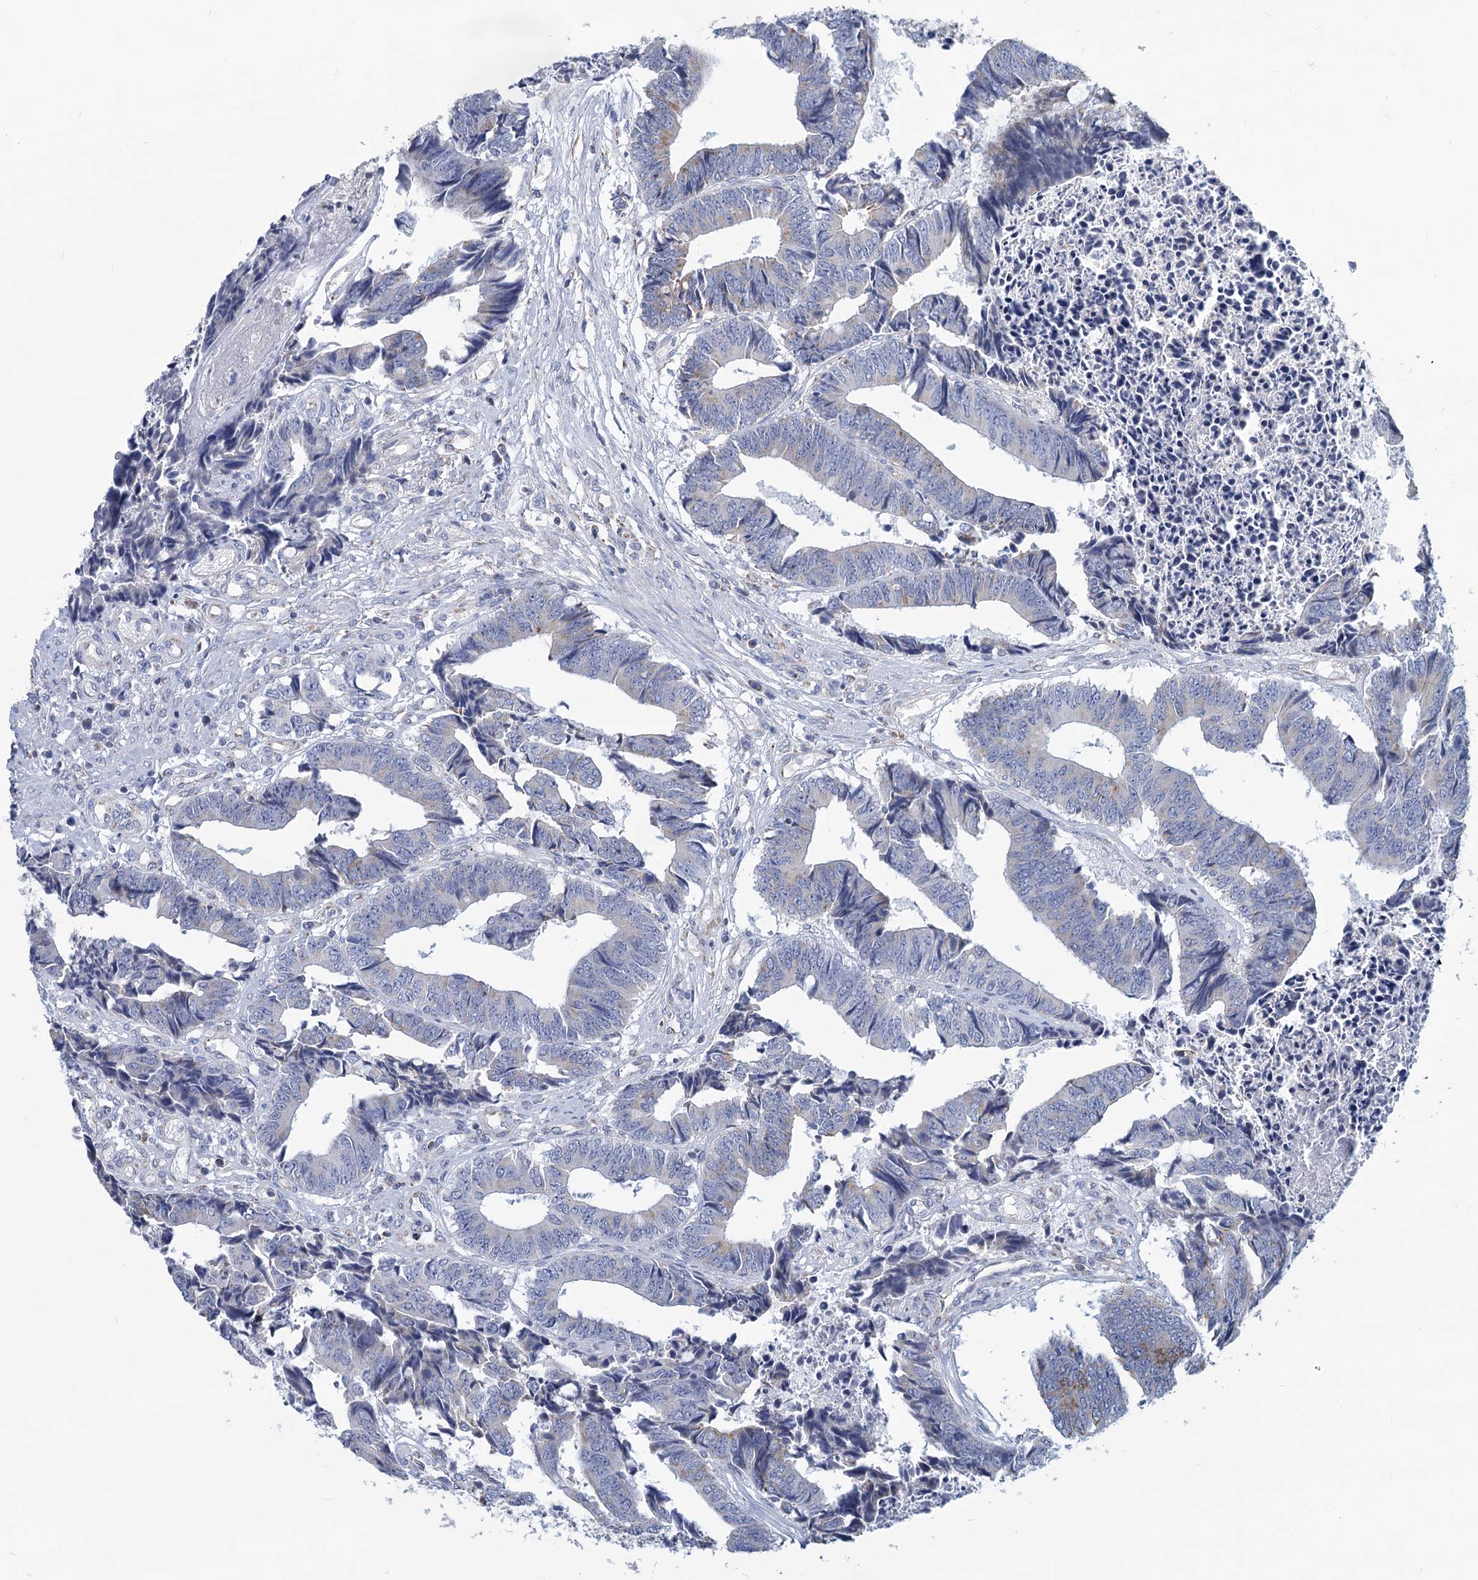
{"staining": {"intensity": "negative", "quantity": "none", "location": "none"}, "tissue": "colorectal cancer", "cell_type": "Tumor cells", "image_type": "cancer", "snomed": [{"axis": "morphology", "description": "Adenocarcinoma, NOS"}, {"axis": "topography", "description": "Rectum"}], "caption": "A histopathology image of human adenocarcinoma (colorectal) is negative for staining in tumor cells. (Stains: DAB immunohistochemistry with hematoxylin counter stain, Microscopy: brightfield microscopy at high magnification).", "gene": "NDUFC2", "patient": {"sex": "male", "age": 84}}